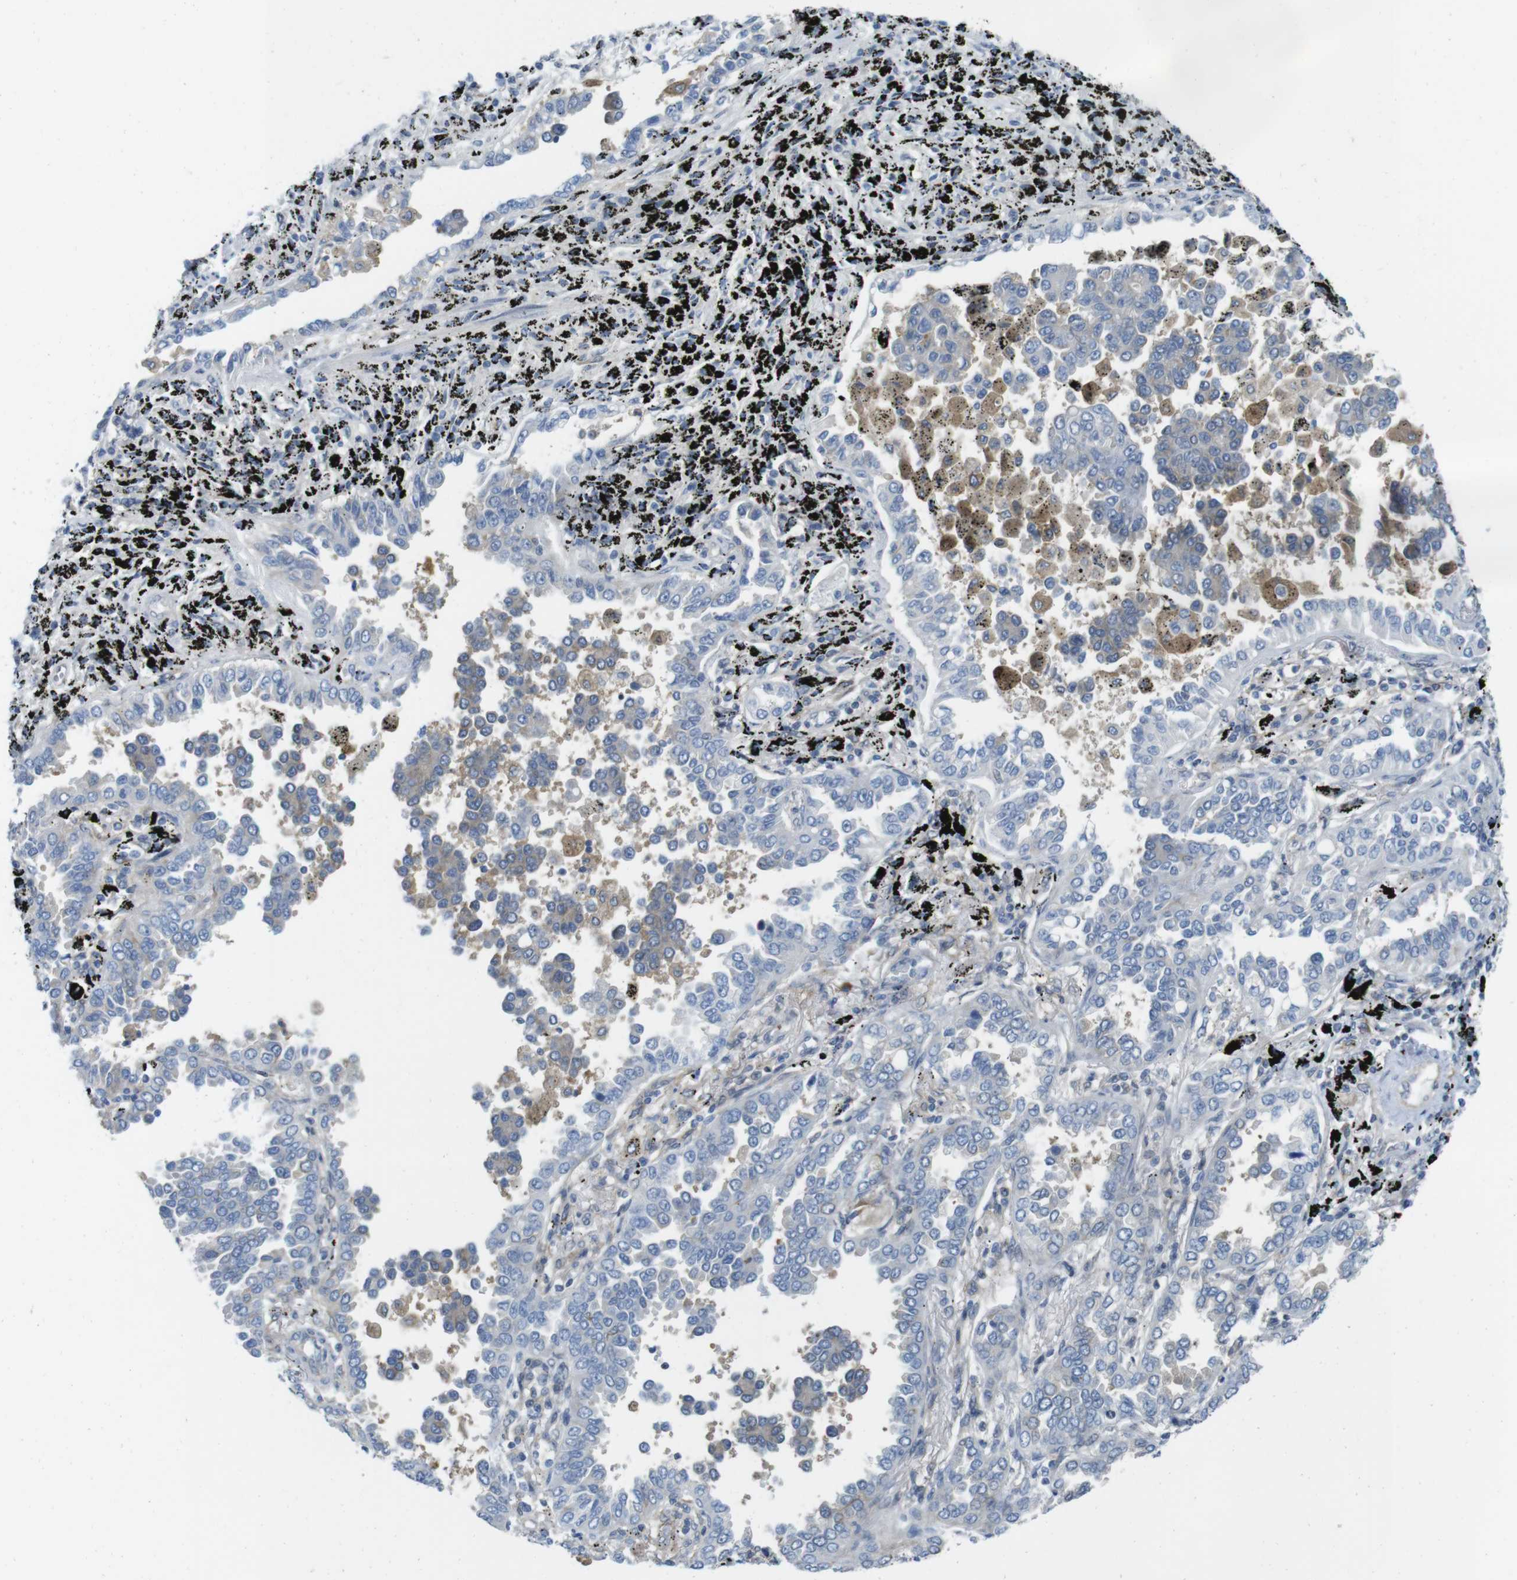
{"staining": {"intensity": "negative", "quantity": "none", "location": "none"}, "tissue": "lung cancer", "cell_type": "Tumor cells", "image_type": "cancer", "snomed": [{"axis": "morphology", "description": "Normal tissue, NOS"}, {"axis": "morphology", "description": "Adenocarcinoma, NOS"}, {"axis": "topography", "description": "Lung"}], "caption": "Human lung cancer (adenocarcinoma) stained for a protein using immunohistochemistry (IHC) displays no positivity in tumor cells.", "gene": "CASP2", "patient": {"sex": "male", "age": 59}}